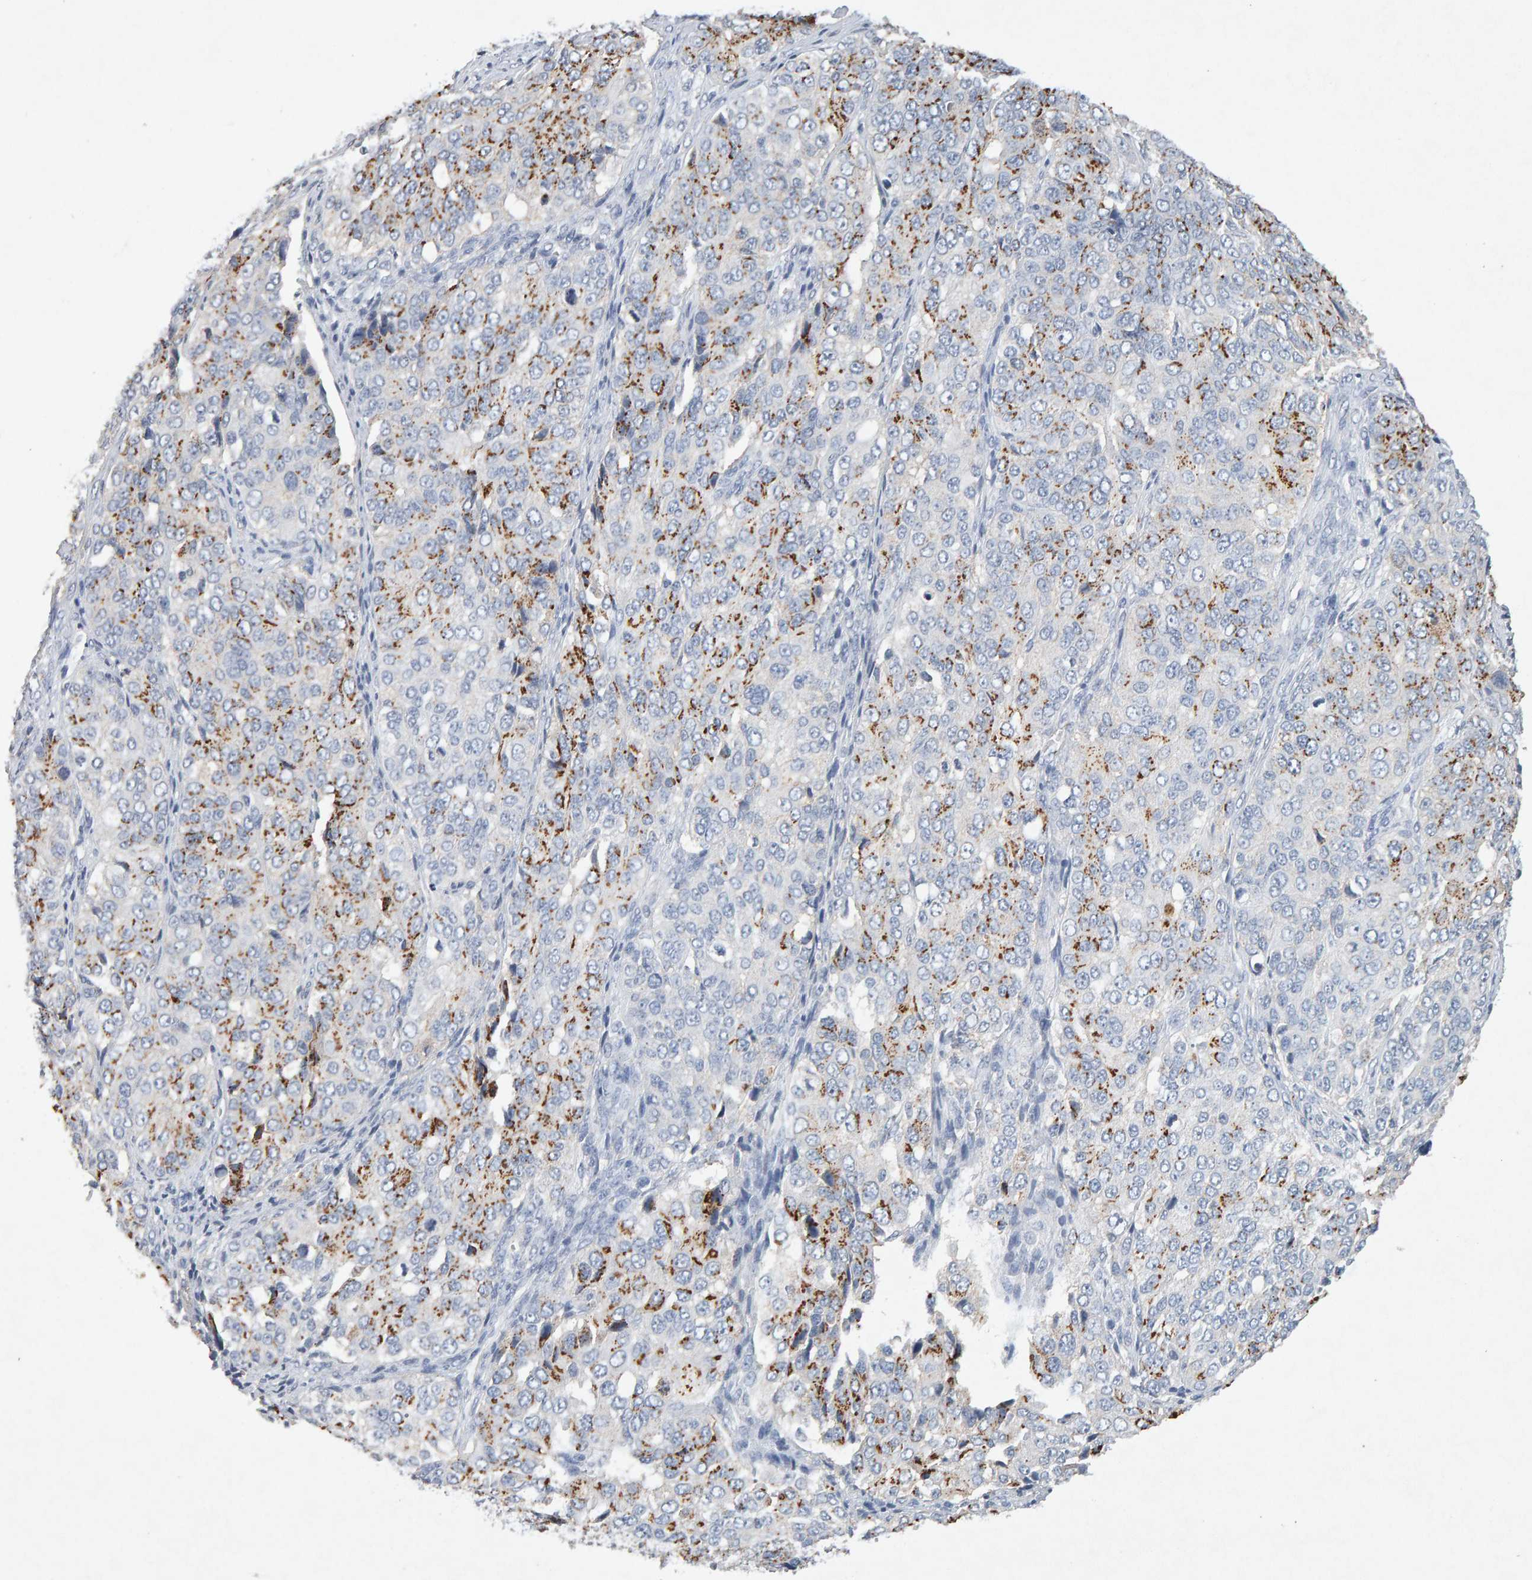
{"staining": {"intensity": "moderate", "quantity": "25%-75%", "location": "cytoplasmic/membranous"}, "tissue": "ovarian cancer", "cell_type": "Tumor cells", "image_type": "cancer", "snomed": [{"axis": "morphology", "description": "Carcinoma, endometroid"}, {"axis": "topography", "description": "Ovary"}], "caption": "Immunohistochemistry (DAB) staining of endometroid carcinoma (ovarian) demonstrates moderate cytoplasmic/membranous protein expression in about 25%-75% of tumor cells.", "gene": "PTPRM", "patient": {"sex": "female", "age": 51}}